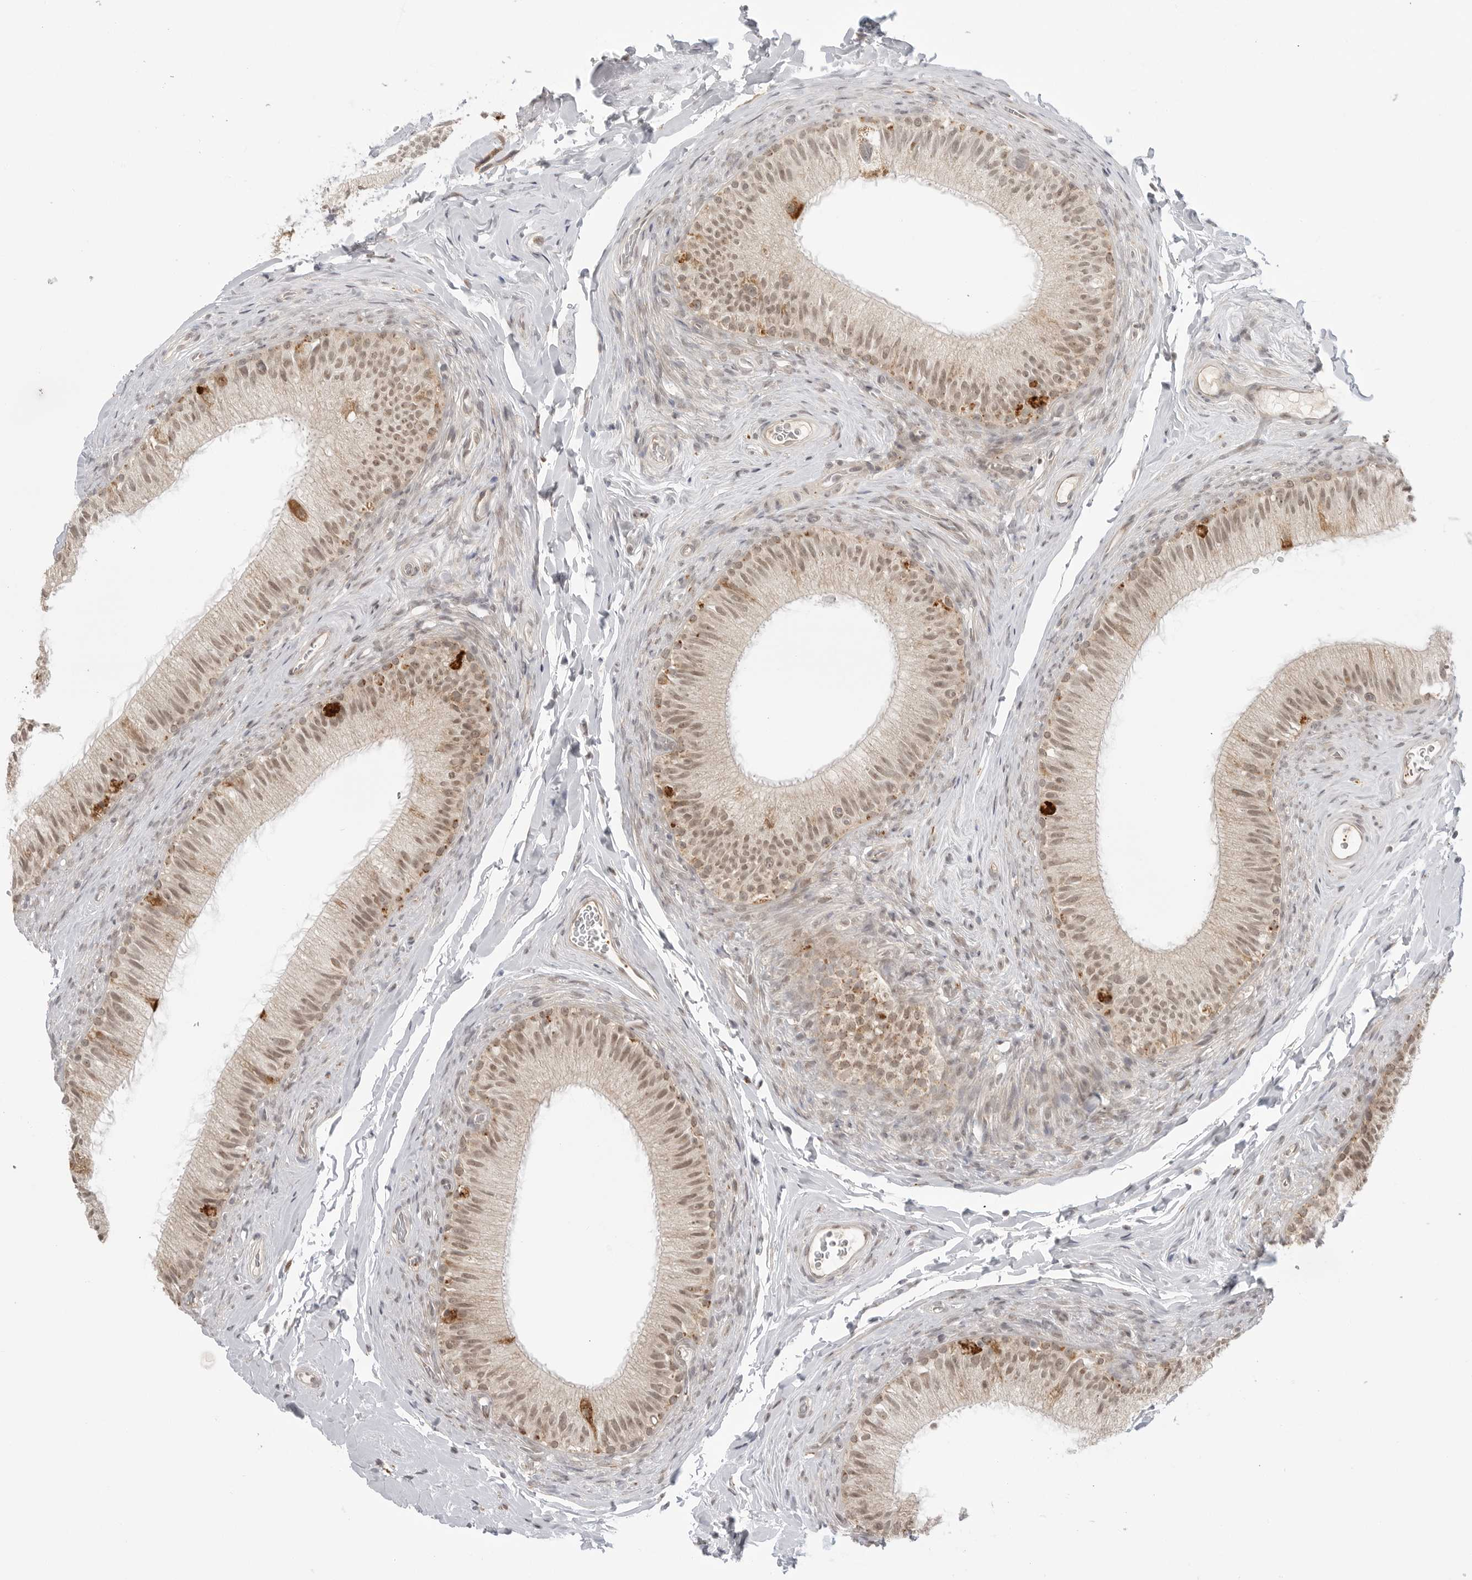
{"staining": {"intensity": "moderate", "quantity": ">75%", "location": "nuclear"}, "tissue": "epididymis", "cell_type": "Glandular cells", "image_type": "normal", "snomed": [{"axis": "morphology", "description": "Normal tissue, NOS"}, {"axis": "topography", "description": "Epididymis"}], "caption": "A high-resolution histopathology image shows IHC staining of benign epididymis, which displays moderate nuclear expression in approximately >75% of glandular cells. (DAB (3,3'-diaminobenzidine) IHC with brightfield microscopy, high magnification).", "gene": "KALRN", "patient": {"sex": "male", "age": 49}}